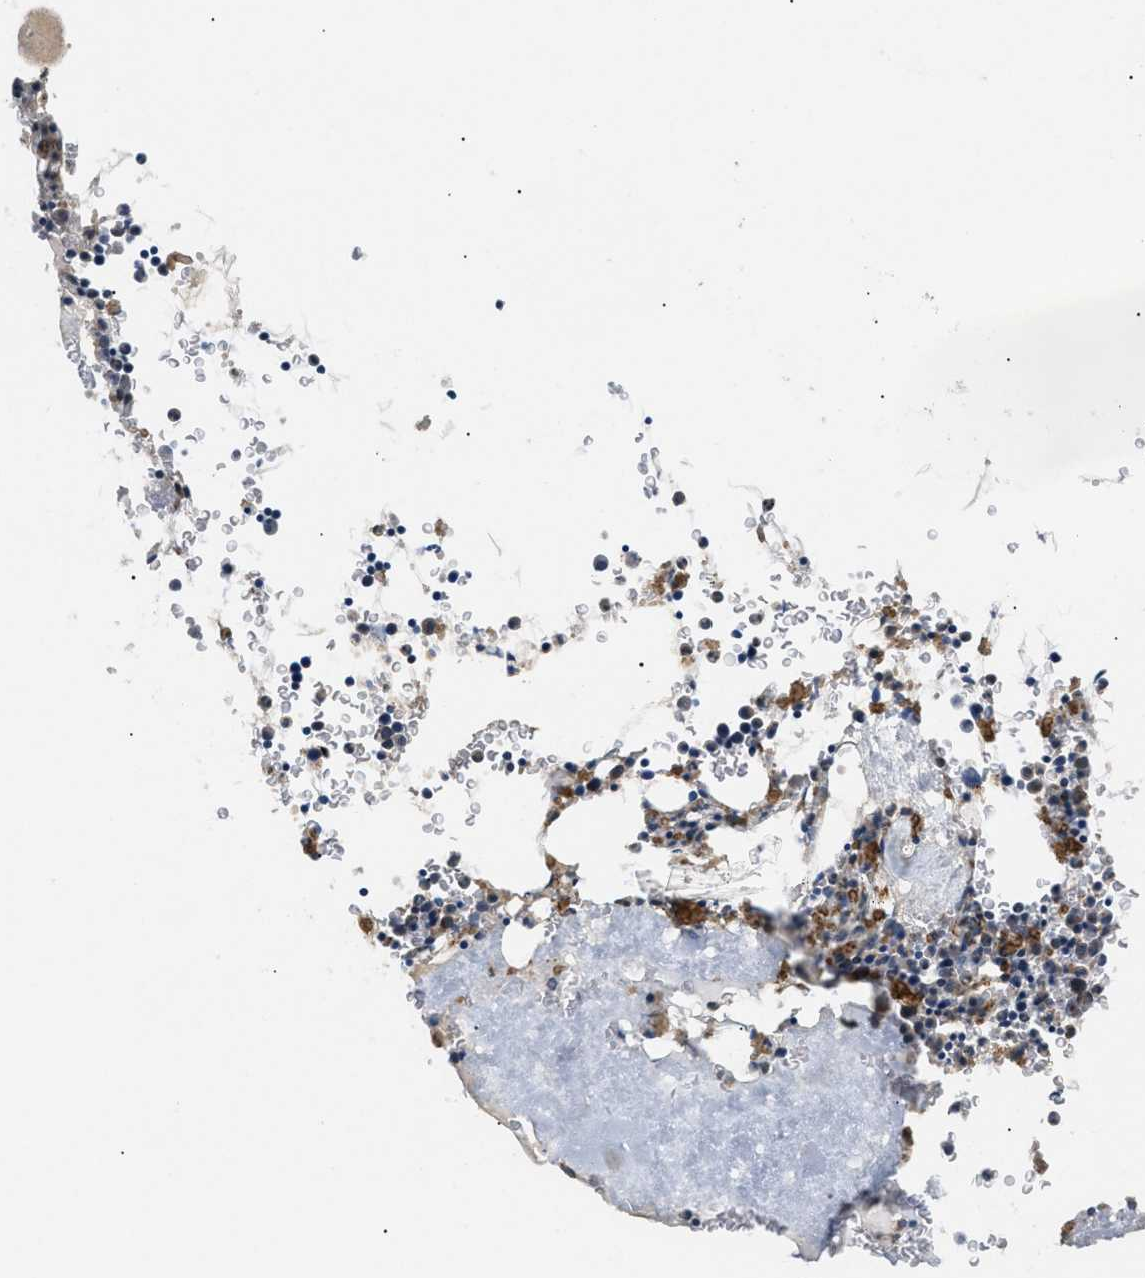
{"staining": {"intensity": "moderate", "quantity": "<25%", "location": "cytoplasmic/membranous"}, "tissue": "bone marrow", "cell_type": "Hematopoietic cells", "image_type": "normal", "snomed": [{"axis": "morphology", "description": "Normal tissue, NOS"}, {"axis": "morphology", "description": "Inflammation, NOS"}, {"axis": "topography", "description": "Bone marrow"}], "caption": "Brown immunohistochemical staining in unremarkable human bone marrow shows moderate cytoplasmic/membranous staining in approximately <25% of hematopoietic cells. The protein is shown in brown color, while the nuclei are stained blue.", "gene": "LYSMD3", "patient": {"sex": "male", "age": 37}}